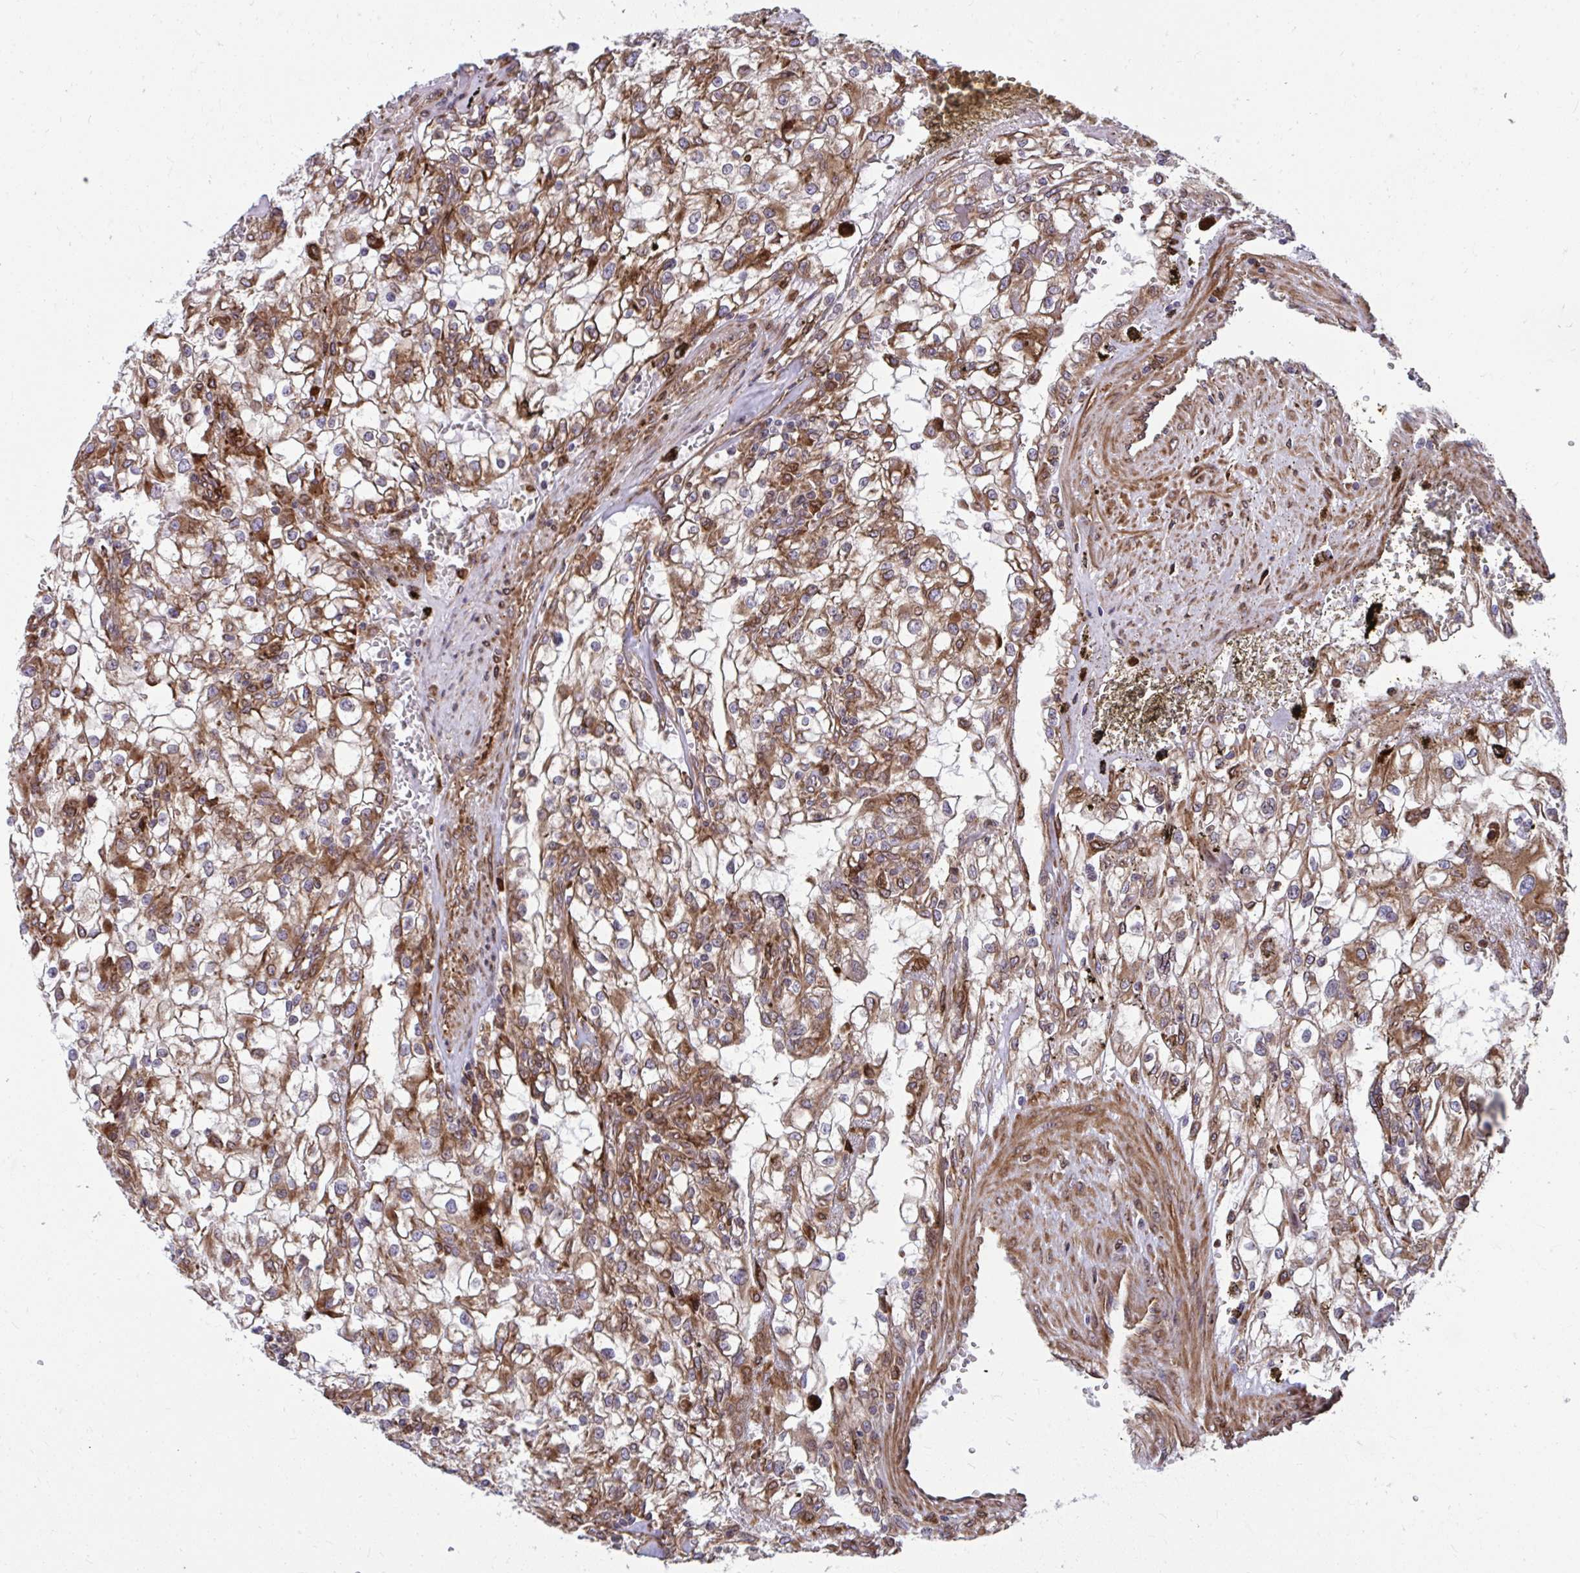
{"staining": {"intensity": "strong", "quantity": "25%-75%", "location": "cytoplasmic/membranous"}, "tissue": "renal cancer", "cell_type": "Tumor cells", "image_type": "cancer", "snomed": [{"axis": "morphology", "description": "Adenocarcinoma, NOS"}, {"axis": "topography", "description": "Kidney"}], "caption": "Immunohistochemistry staining of adenocarcinoma (renal), which demonstrates high levels of strong cytoplasmic/membranous expression in about 25%-75% of tumor cells indicating strong cytoplasmic/membranous protein staining. The staining was performed using DAB (3,3'-diaminobenzidine) (brown) for protein detection and nuclei were counterstained in hematoxylin (blue).", "gene": "STIM2", "patient": {"sex": "female", "age": 74}}